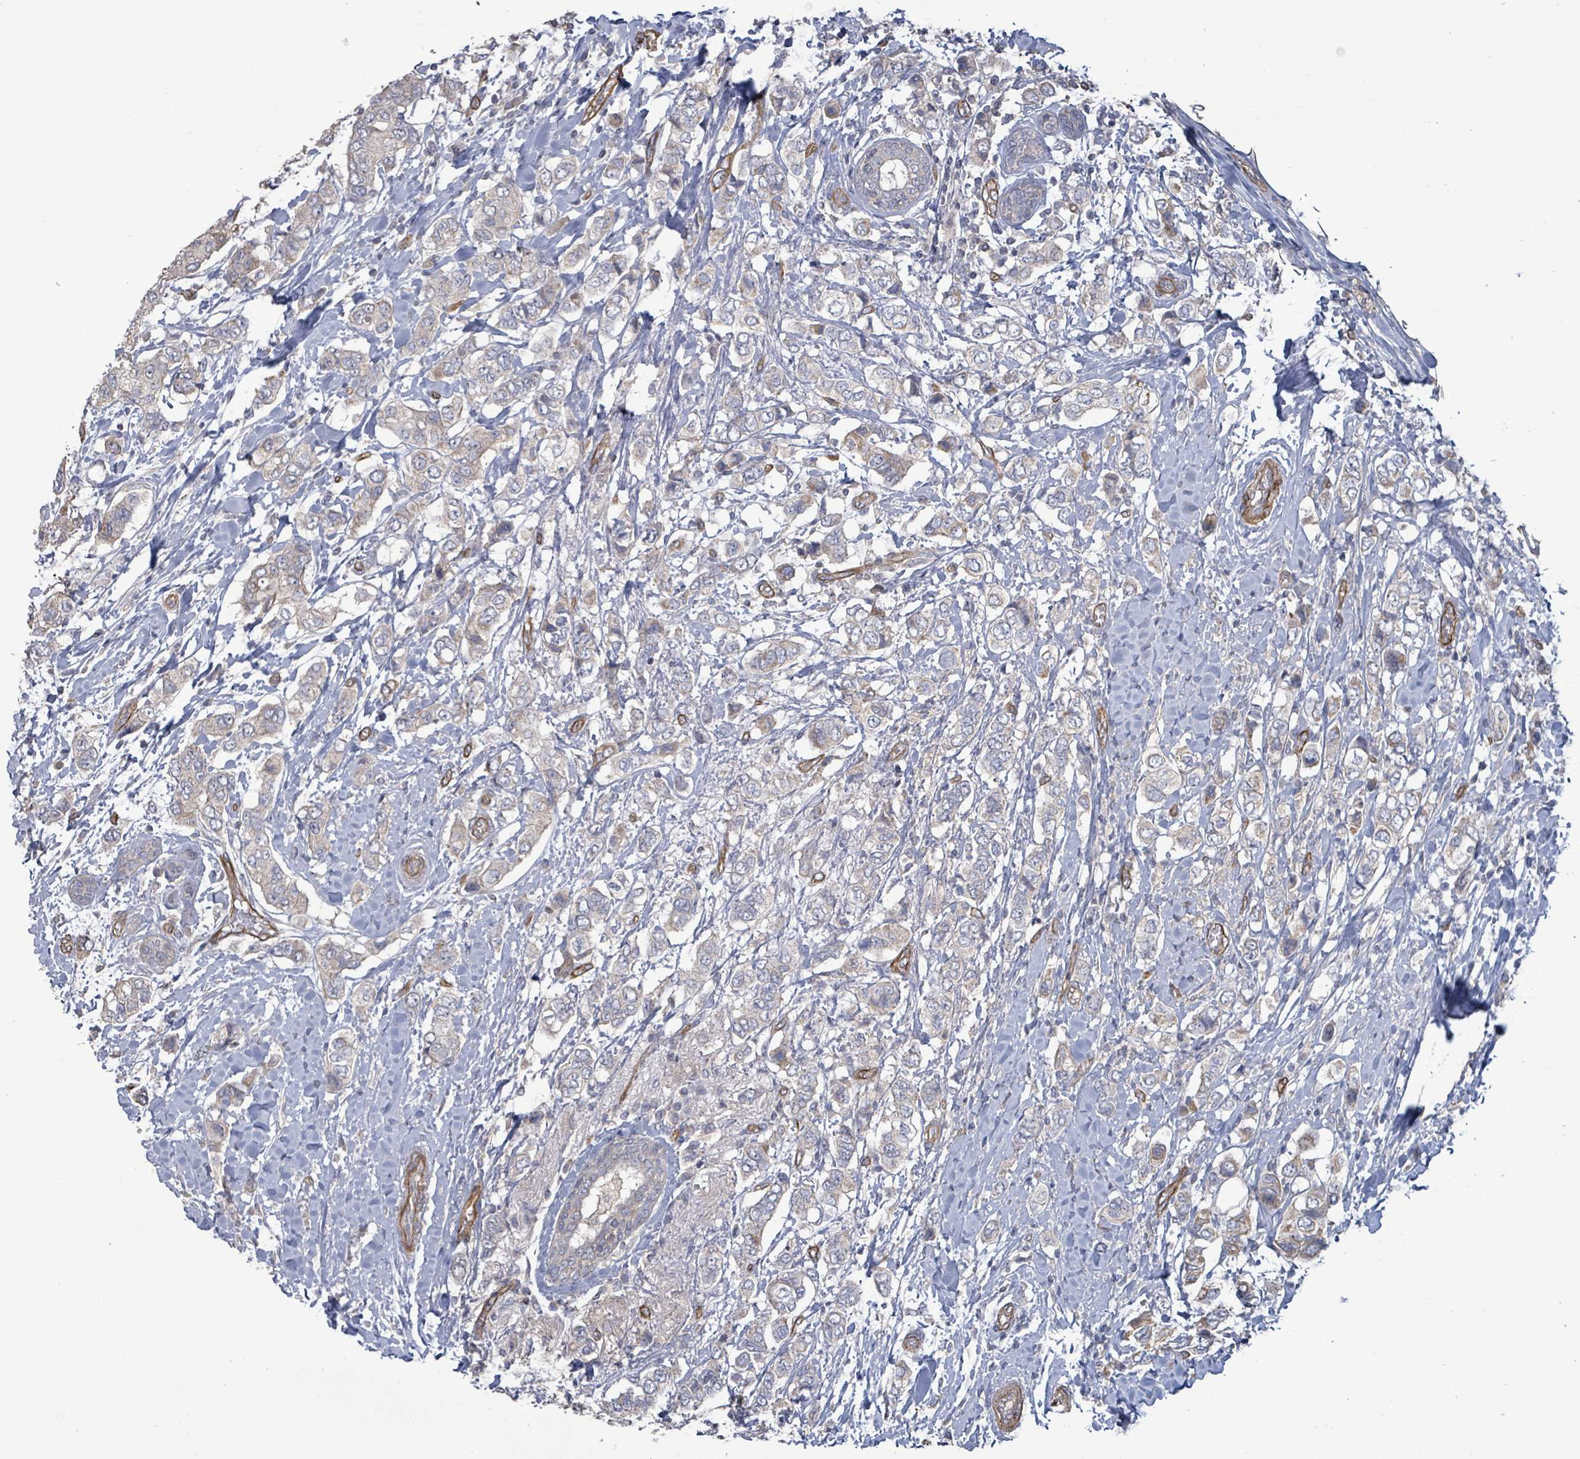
{"staining": {"intensity": "negative", "quantity": "none", "location": "none"}, "tissue": "breast cancer", "cell_type": "Tumor cells", "image_type": "cancer", "snomed": [{"axis": "morphology", "description": "Lobular carcinoma"}, {"axis": "topography", "description": "Breast"}], "caption": "Lobular carcinoma (breast) was stained to show a protein in brown. There is no significant expression in tumor cells. (Stains: DAB immunohistochemistry with hematoxylin counter stain, Microscopy: brightfield microscopy at high magnification).", "gene": "KANK3", "patient": {"sex": "female", "age": 51}}